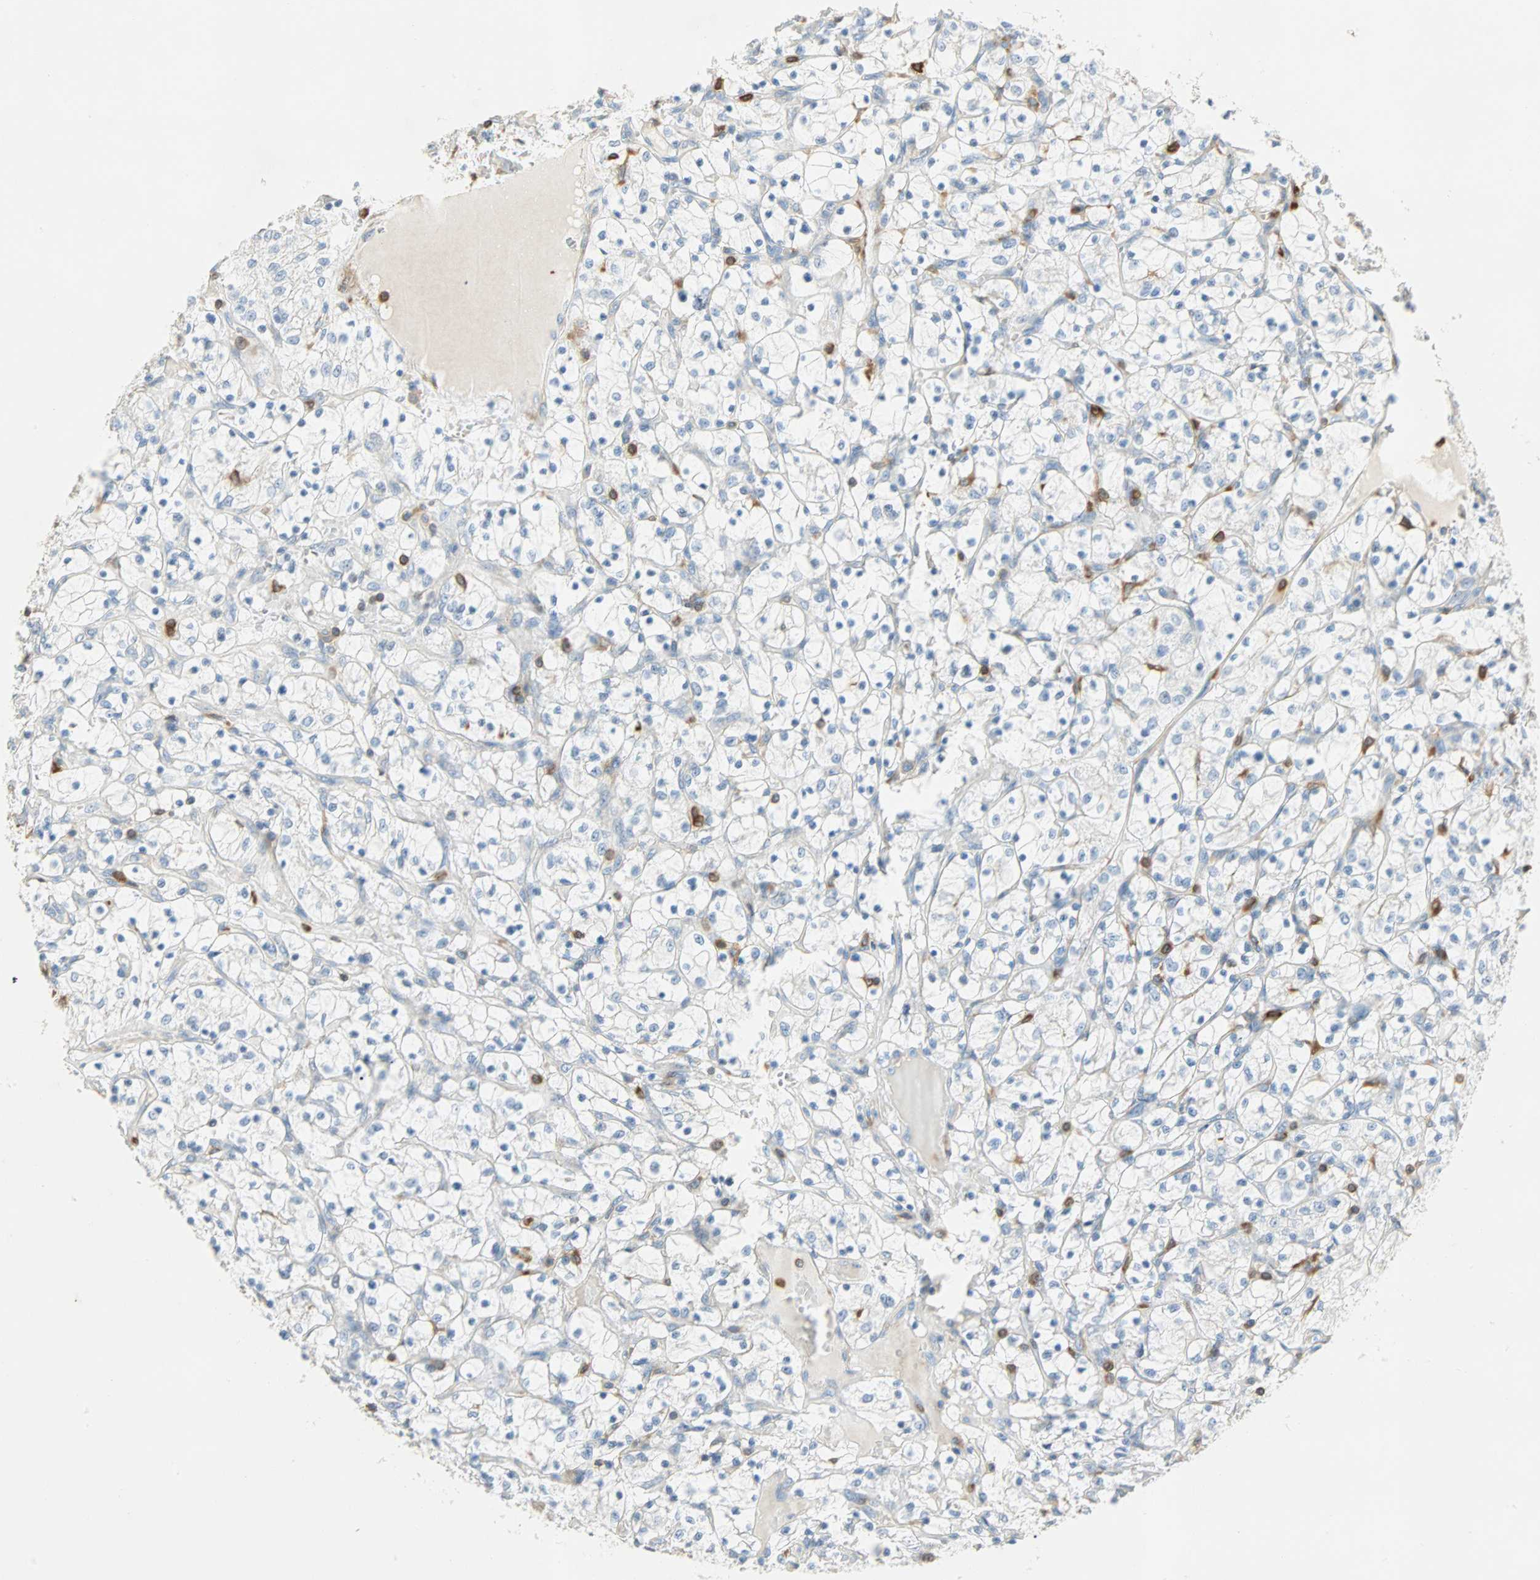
{"staining": {"intensity": "negative", "quantity": "none", "location": "none"}, "tissue": "renal cancer", "cell_type": "Tumor cells", "image_type": "cancer", "snomed": [{"axis": "morphology", "description": "Adenocarcinoma, NOS"}, {"axis": "topography", "description": "Kidney"}], "caption": "Human renal cancer stained for a protein using immunohistochemistry reveals no expression in tumor cells.", "gene": "FMNL1", "patient": {"sex": "female", "age": 69}}